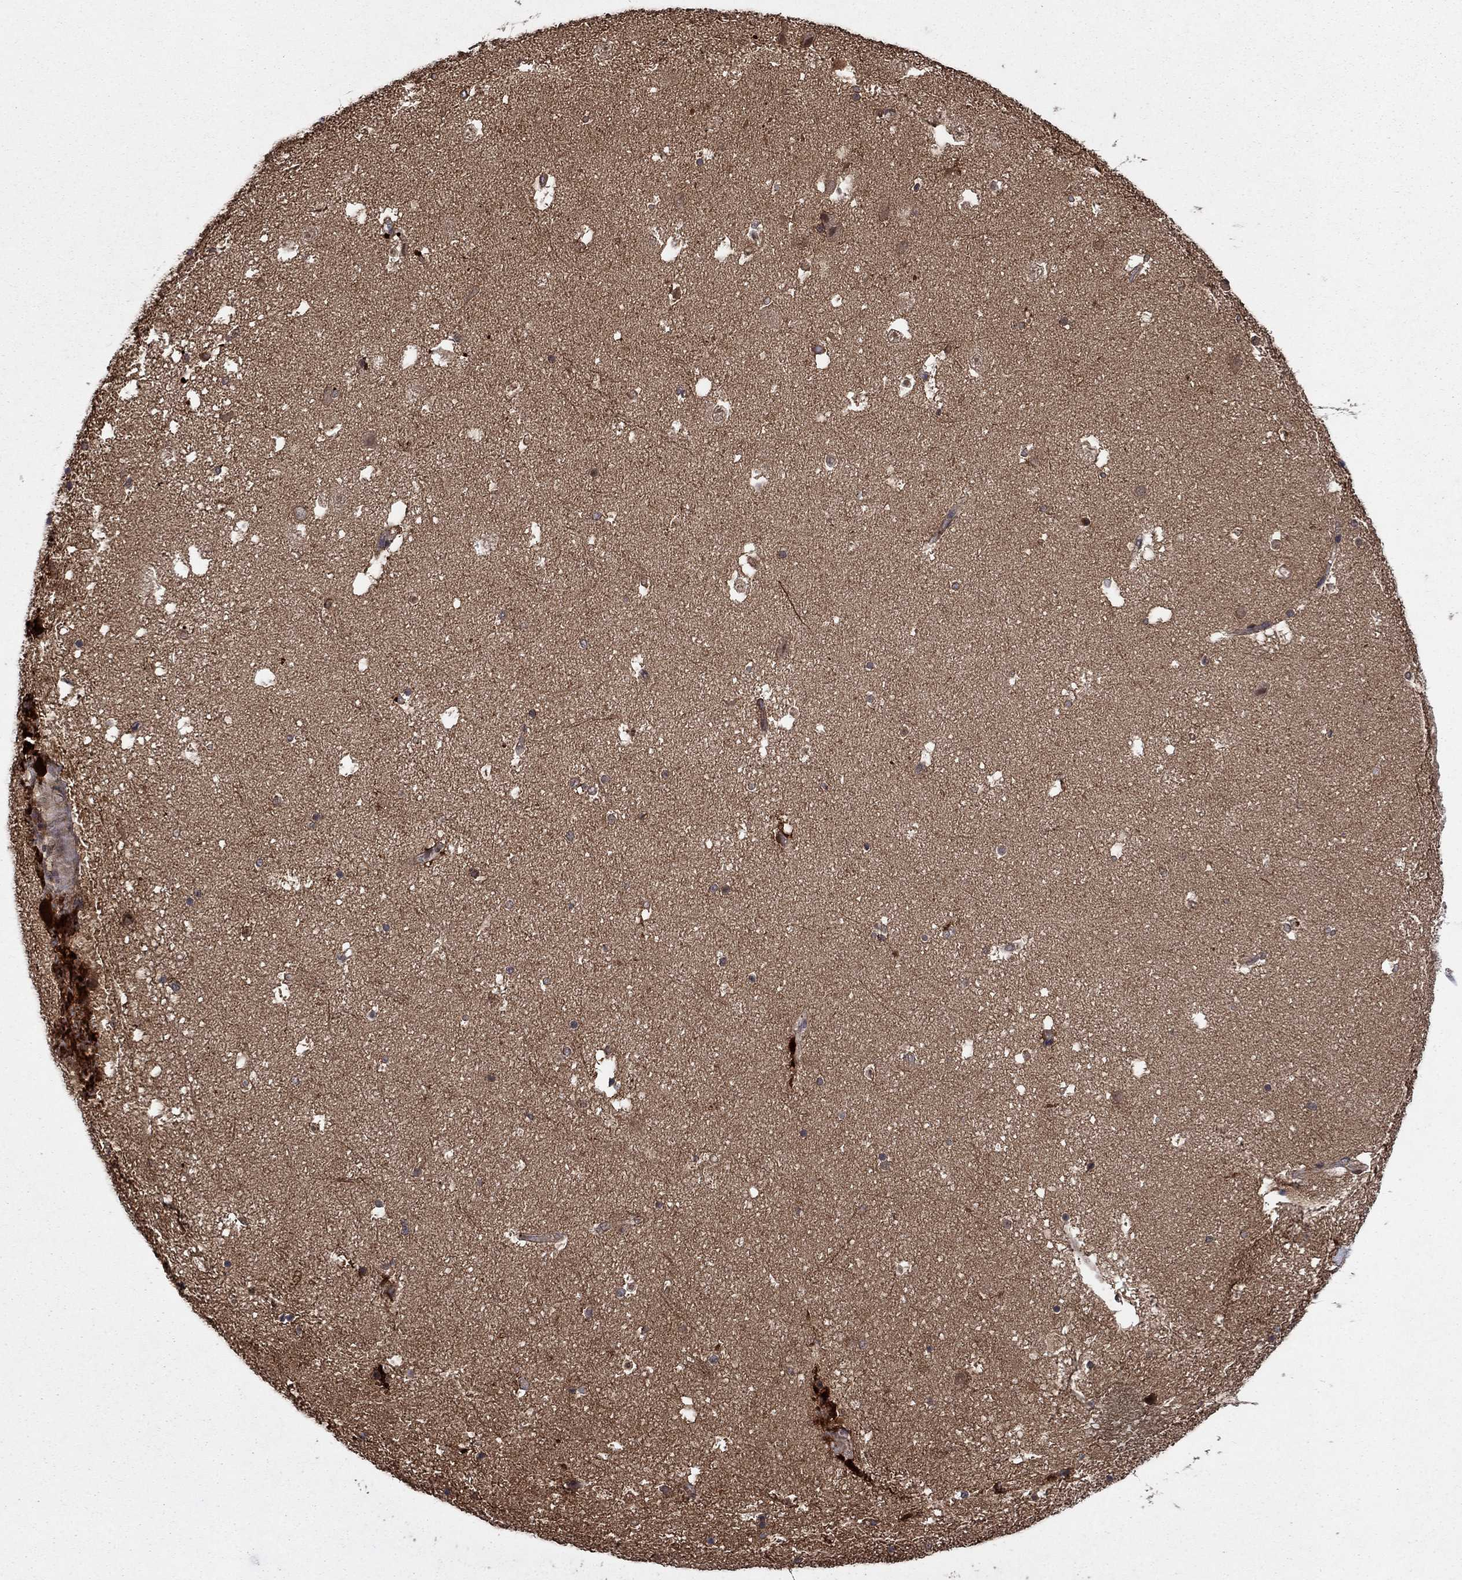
{"staining": {"intensity": "strong", "quantity": "<25%", "location": "cytoplasmic/membranous"}, "tissue": "hippocampus", "cell_type": "Glial cells", "image_type": "normal", "snomed": [{"axis": "morphology", "description": "Normal tissue, NOS"}, {"axis": "topography", "description": "Hippocampus"}], "caption": "Protein expression analysis of unremarkable hippocampus reveals strong cytoplasmic/membranous positivity in approximately <25% of glial cells. (Brightfield microscopy of DAB IHC at high magnification).", "gene": "HDAC4", "patient": {"sex": "male", "age": 51}}